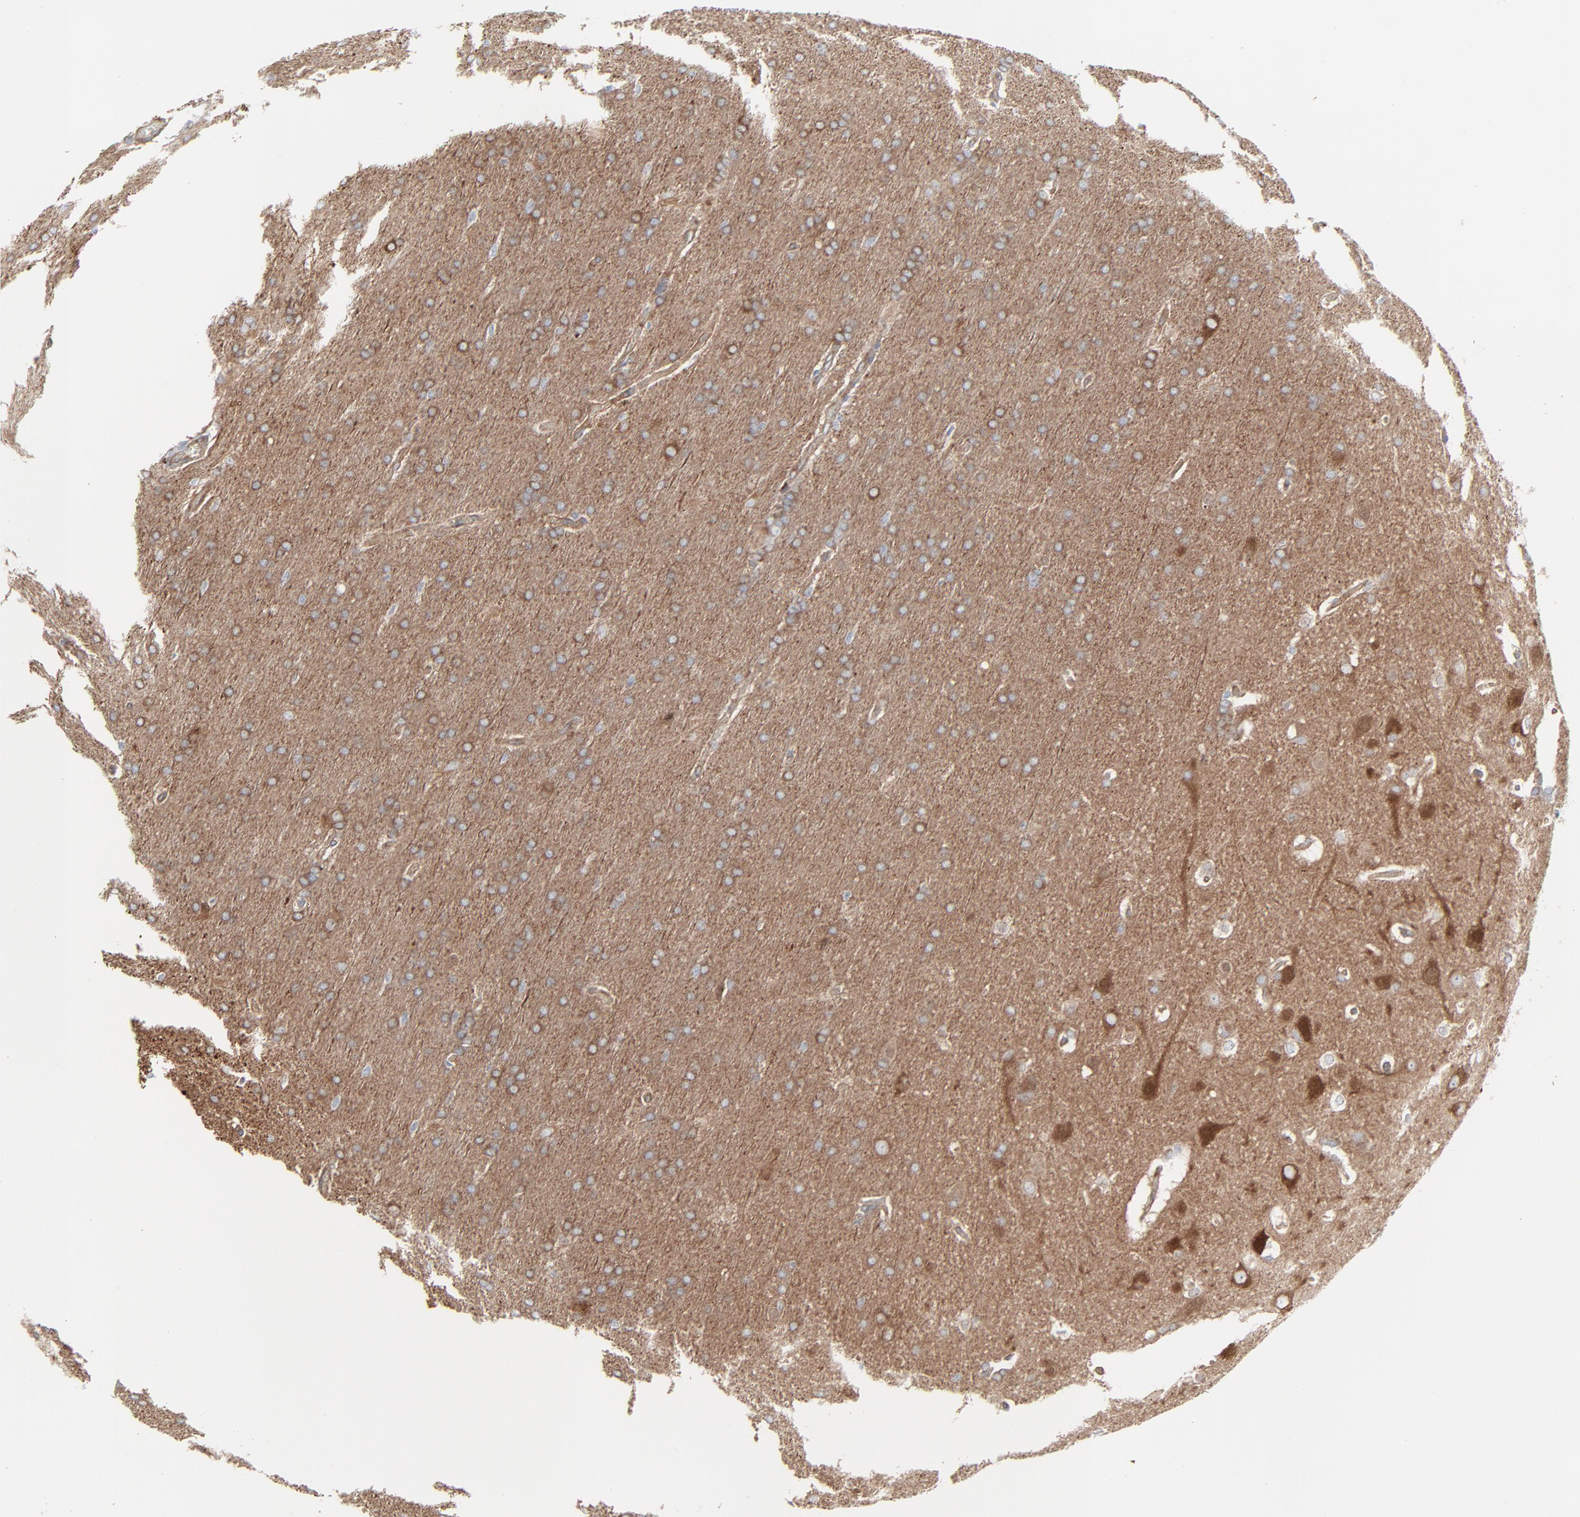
{"staining": {"intensity": "moderate", "quantity": "<25%", "location": "cytoplasmic/membranous"}, "tissue": "glioma", "cell_type": "Tumor cells", "image_type": "cancer", "snomed": [{"axis": "morphology", "description": "Glioma, malignant, Low grade"}, {"axis": "topography", "description": "Brain"}], "caption": "A brown stain highlights moderate cytoplasmic/membranous expression of a protein in human glioma tumor cells. Immunohistochemistry stains the protein in brown and the nuclei are stained blue.", "gene": "OPTN", "patient": {"sex": "female", "age": 32}}